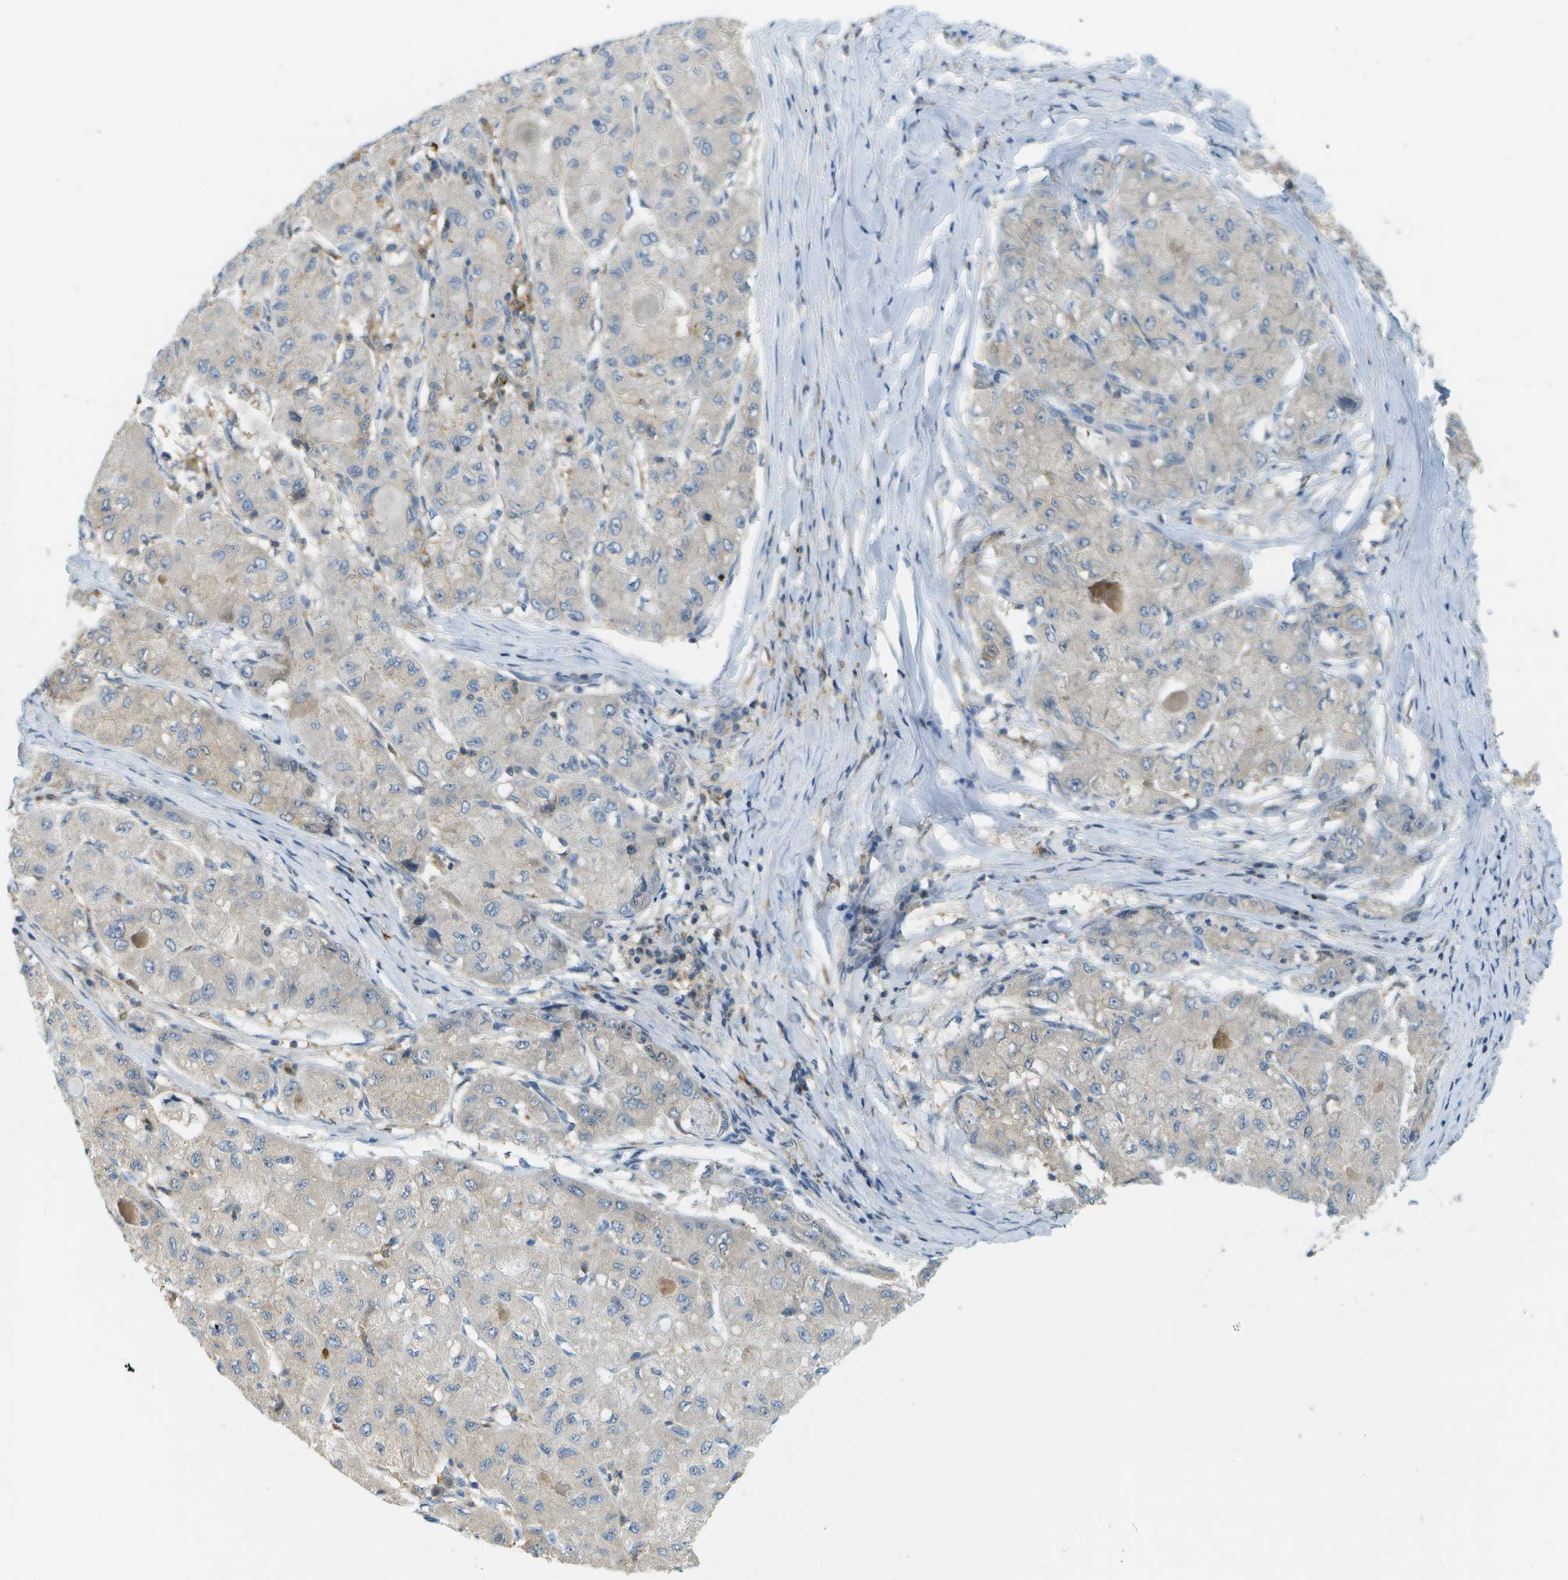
{"staining": {"intensity": "negative", "quantity": "none", "location": "none"}, "tissue": "liver cancer", "cell_type": "Tumor cells", "image_type": "cancer", "snomed": [{"axis": "morphology", "description": "Carcinoma, Hepatocellular, NOS"}, {"axis": "topography", "description": "Liver"}], "caption": "Immunohistochemical staining of human liver cancer (hepatocellular carcinoma) displays no significant staining in tumor cells.", "gene": "CDH23", "patient": {"sex": "male", "age": 80}}